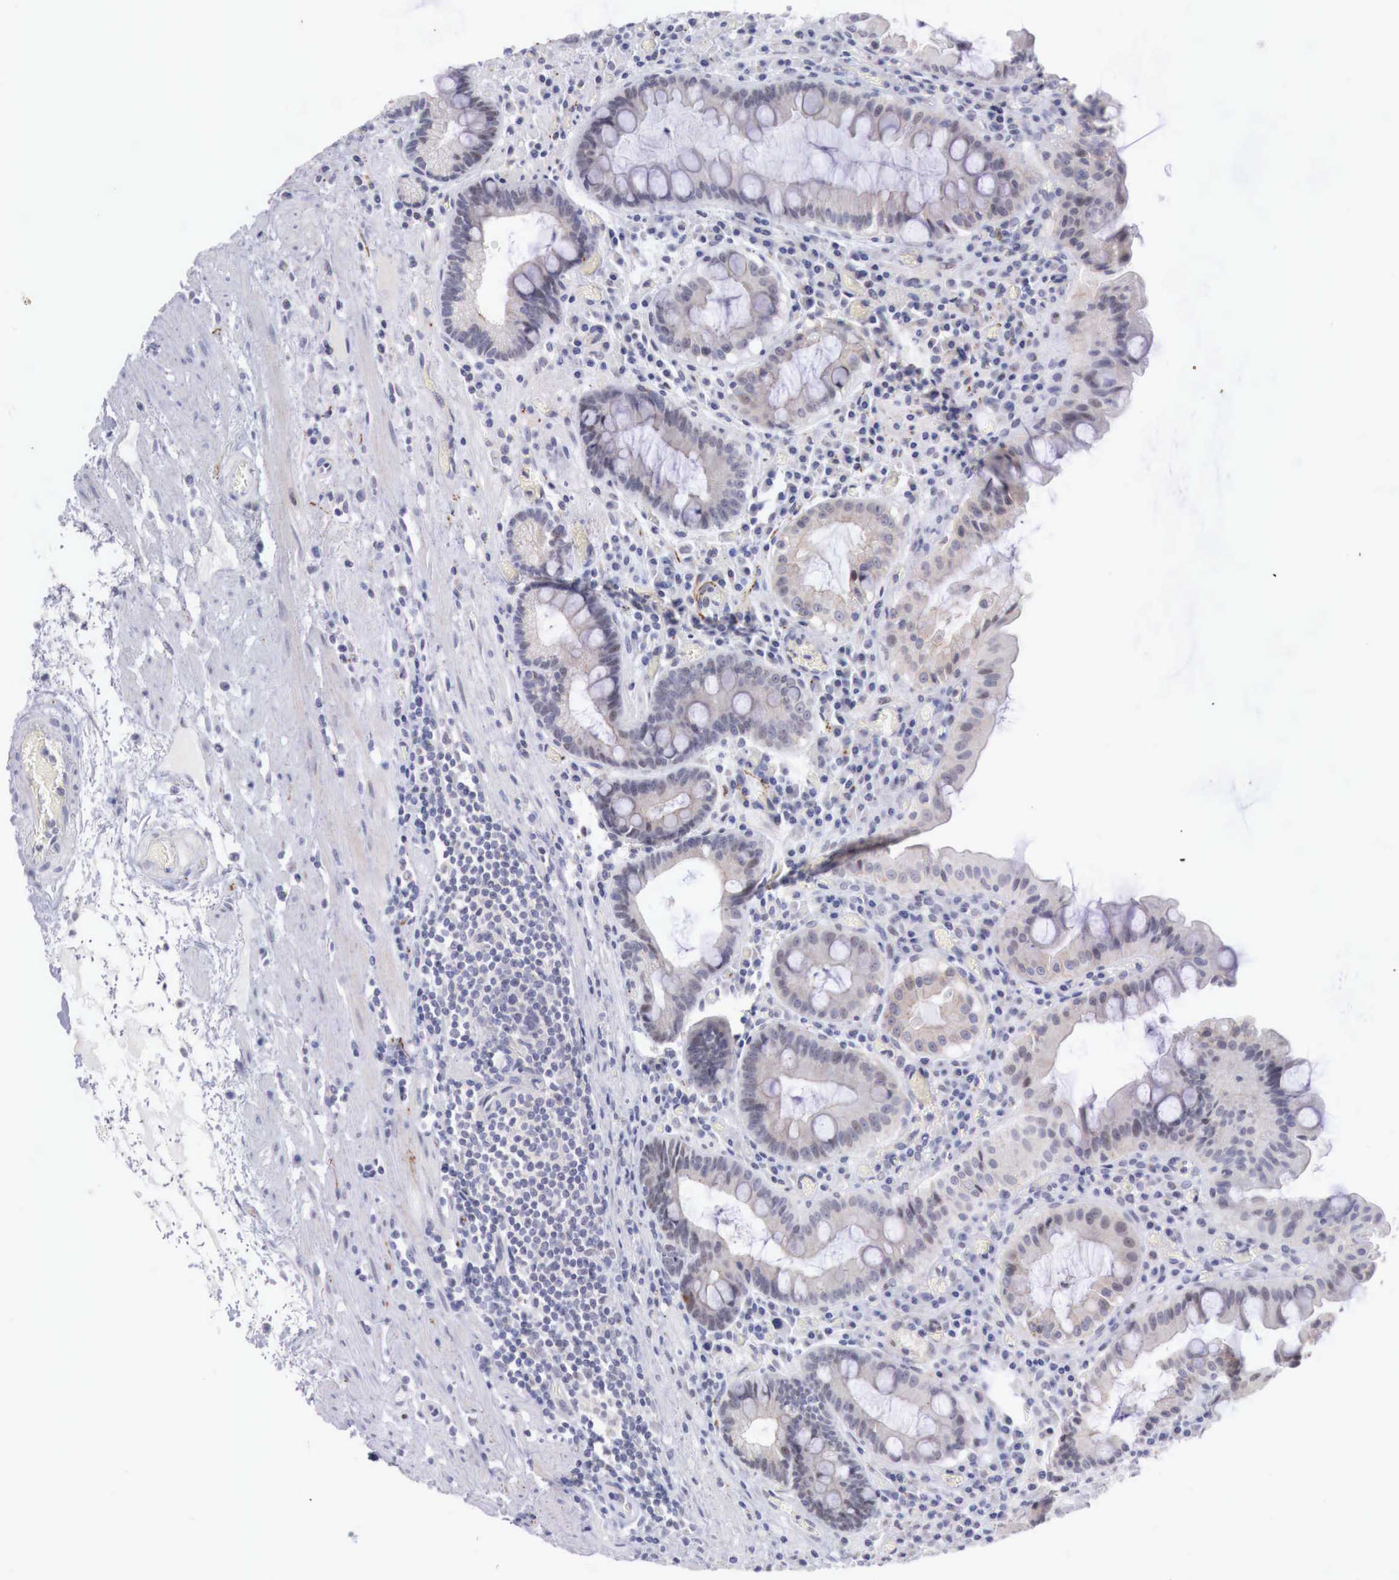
{"staining": {"intensity": "weak", "quantity": "25%-75%", "location": "cytoplasmic/membranous"}, "tissue": "stomach", "cell_type": "Glandular cells", "image_type": "normal", "snomed": [{"axis": "morphology", "description": "Normal tissue, NOS"}, {"axis": "topography", "description": "Stomach, lower"}, {"axis": "topography", "description": "Duodenum"}], "caption": "High-power microscopy captured an immunohistochemistry (IHC) micrograph of benign stomach, revealing weak cytoplasmic/membranous positivity in approximately 25%-75% of glandular cells.", "gene": "TRIM13", "patient": {"sex": "male", "age": 84}}